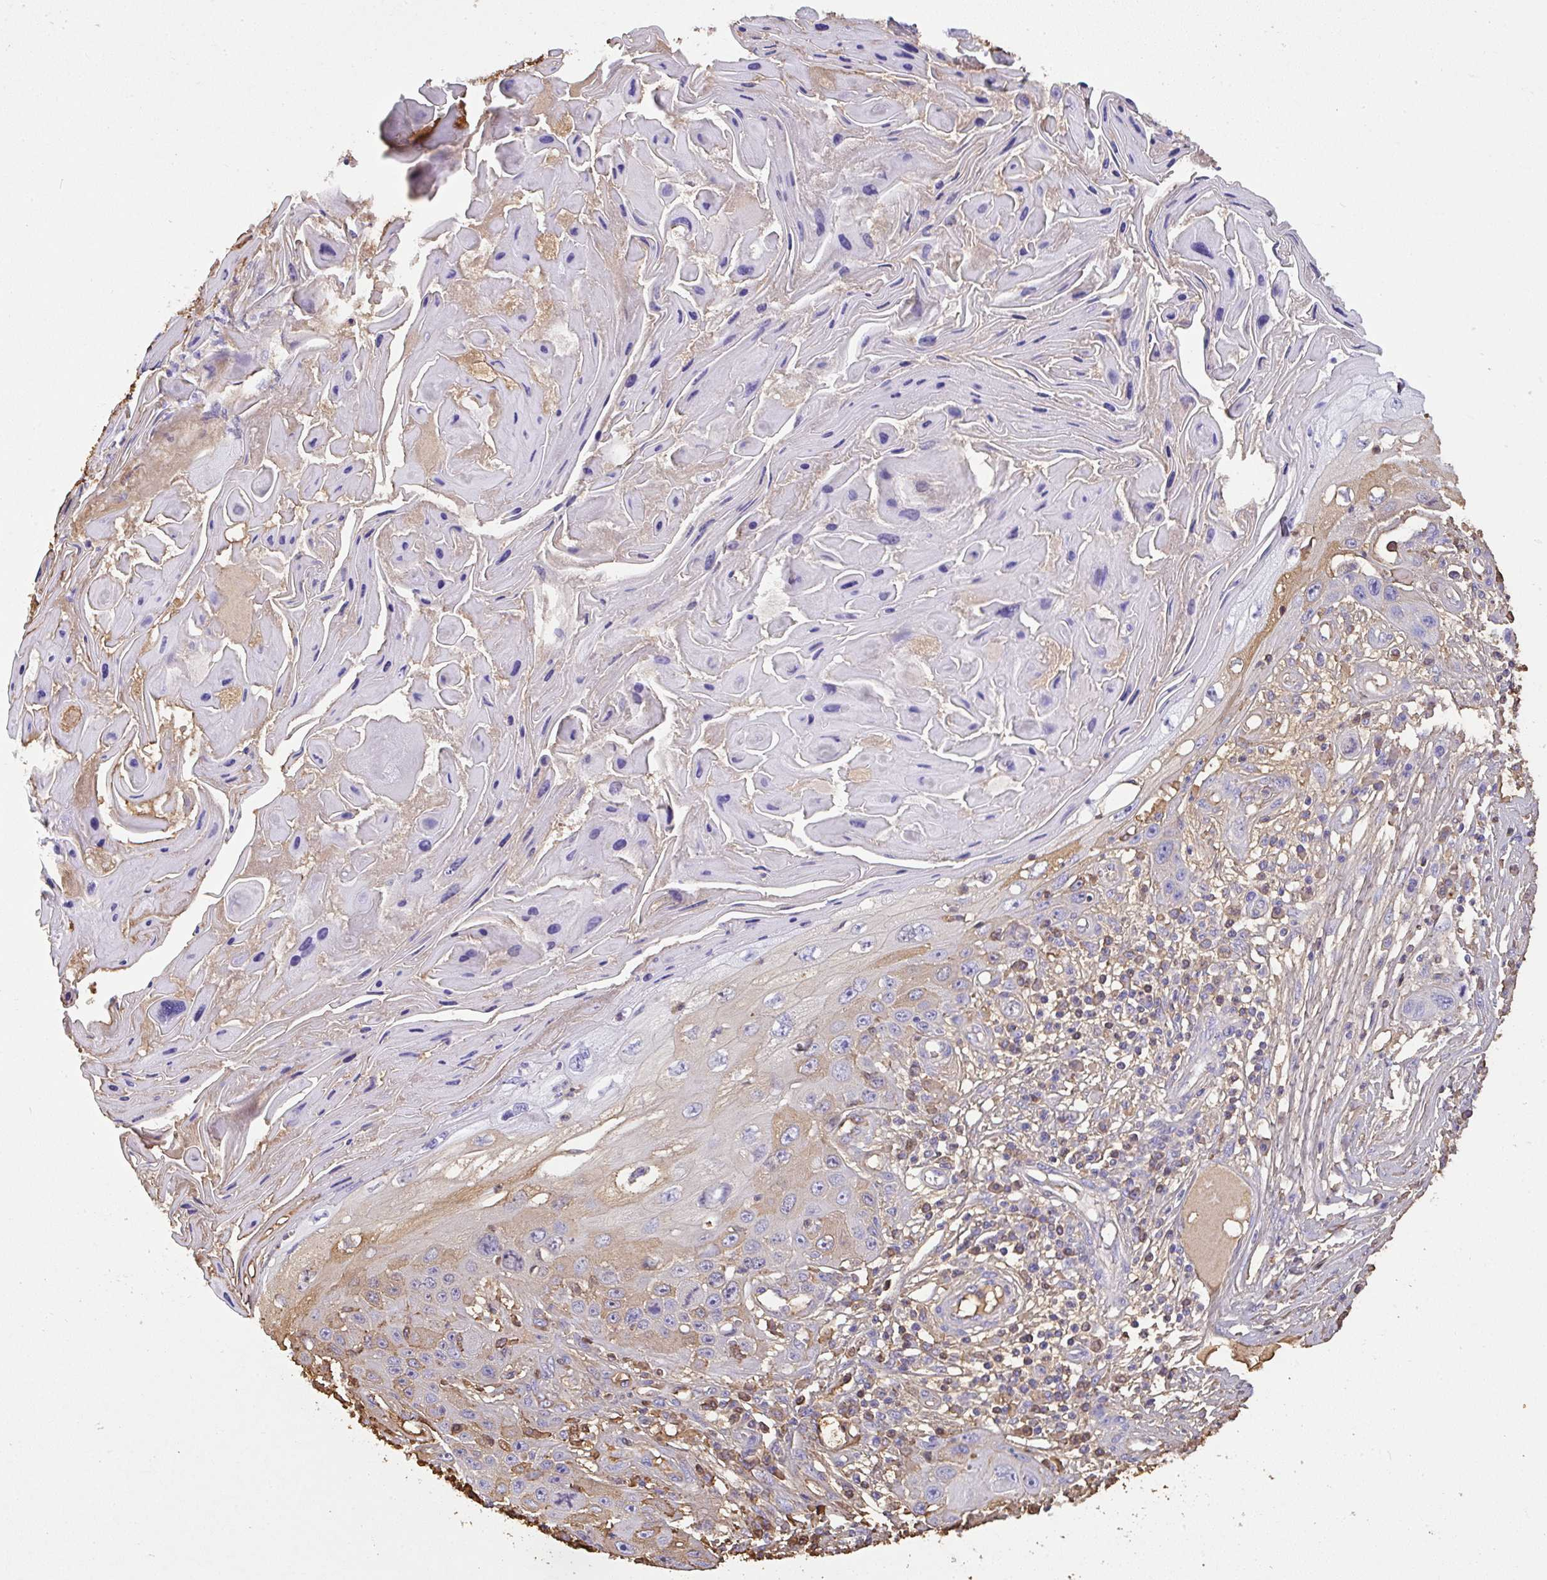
{"staining": {"intensity": "weak", "quantity": "<25%", "location": "cytoplasmic/membranous"}, "tissue": "skin cancer", "cell_type": "Tumor cells", "image_type": "cancer", "snomed": [{"axis": "morphology", "description": "Squamous cell carcinoma, NOS"}, {"axis": "topography", "description": "Skin"}, {"axis": "topography", "description": "Vulva"}], "caption": "Immunohistochemical staining of human skin cancer (squamous cell carcinoma) shows no significant positivity in tumor cells.", "gene": "SMYD5", "patient": {"sex": "female", "age": 44}}